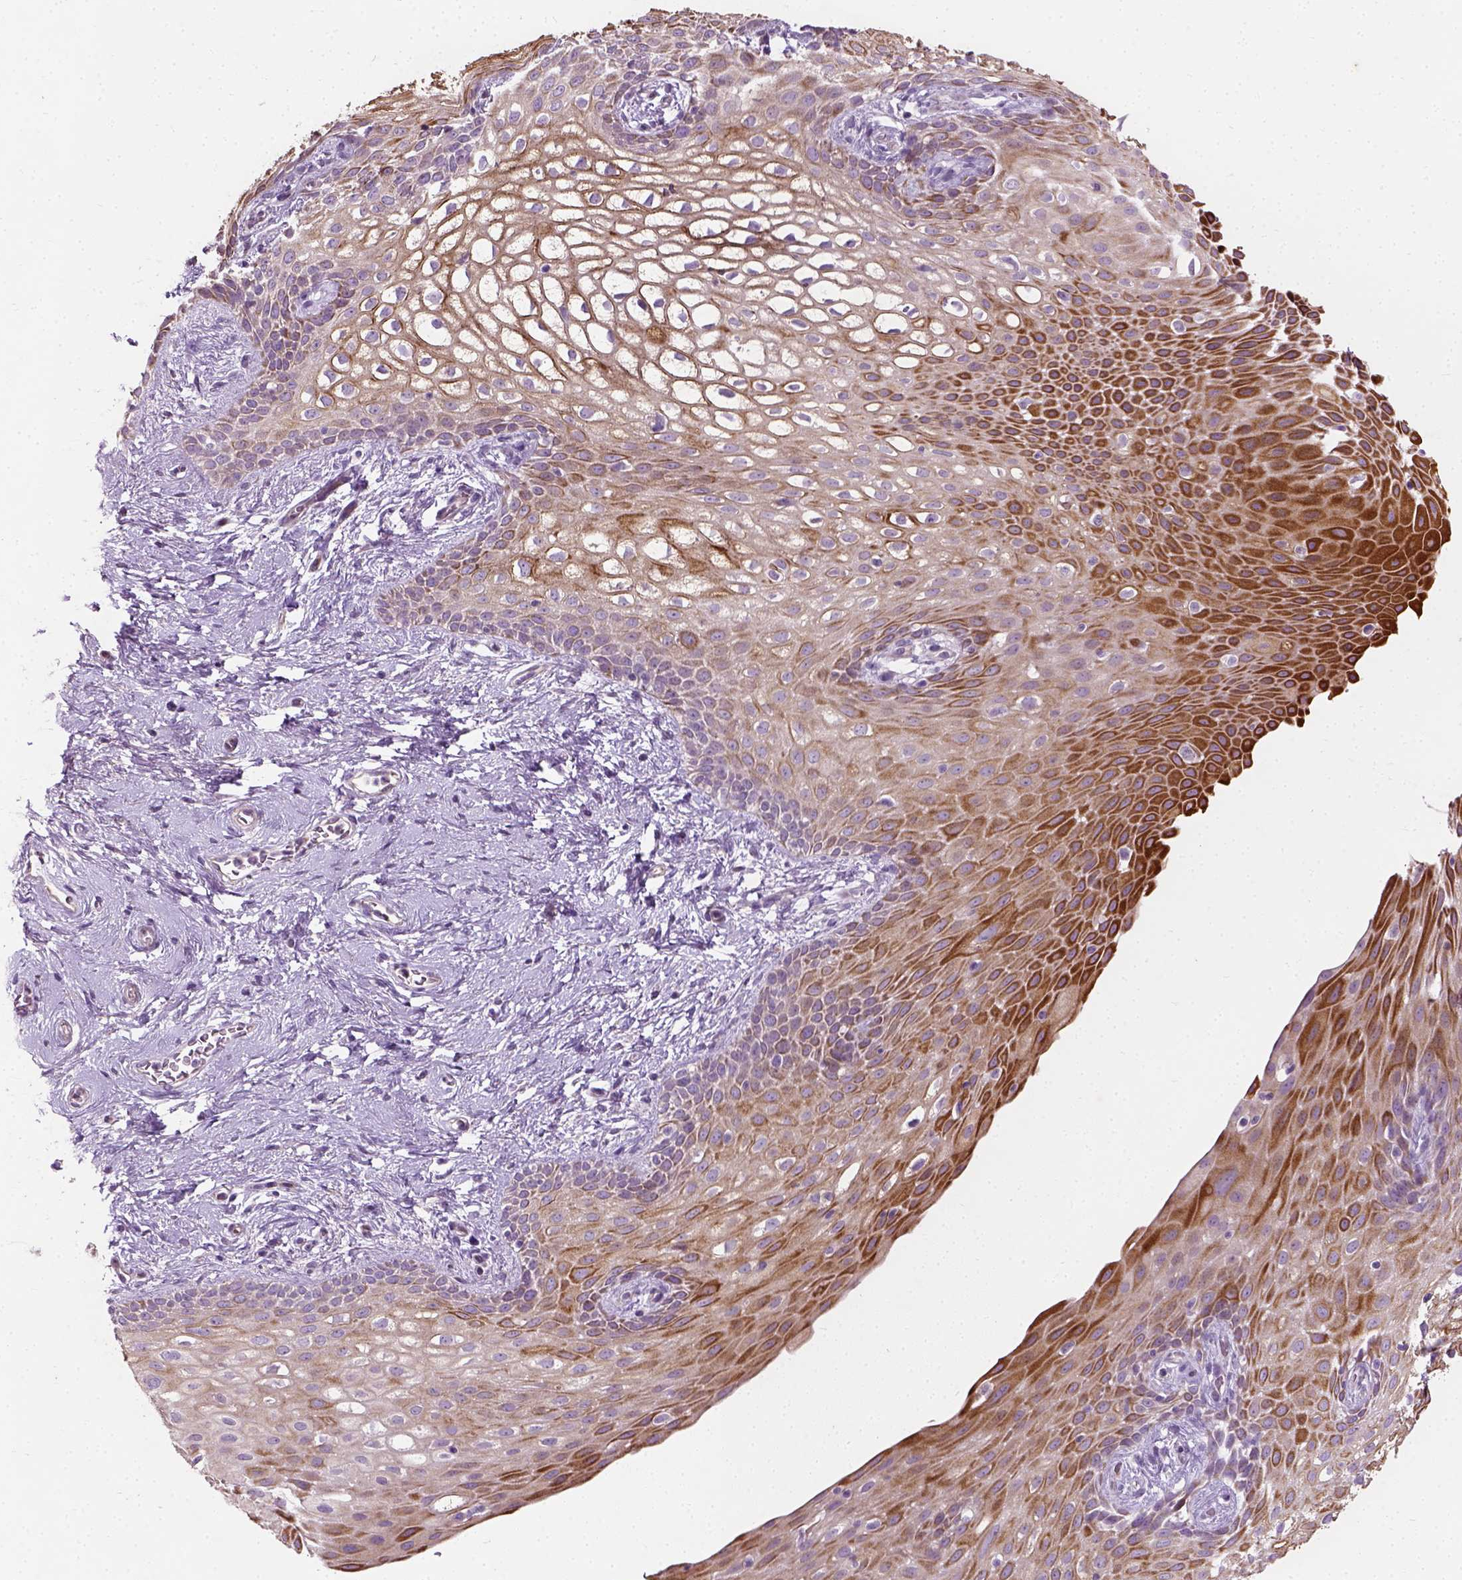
{"staining": {"intensity": "strong", "quantity": "25%-75%", "location": "cytoplasmic/membranous"}, "tissue": "skin", "cell_type": "Epidermal cells", "image_type": "normal", "snomed": [{"axis": "morphology", "description": "Normal tissue, NOS"}, {"axis": "topography", "description": "Anal"}], "caption": "This is an image of immunohistochemistry staining of normal skin, which shows strong staining in the cytoplasmic/membranous of epidermal cells.", "gene": "PKP3", "patient": {"sex": "female", "age": 46}}